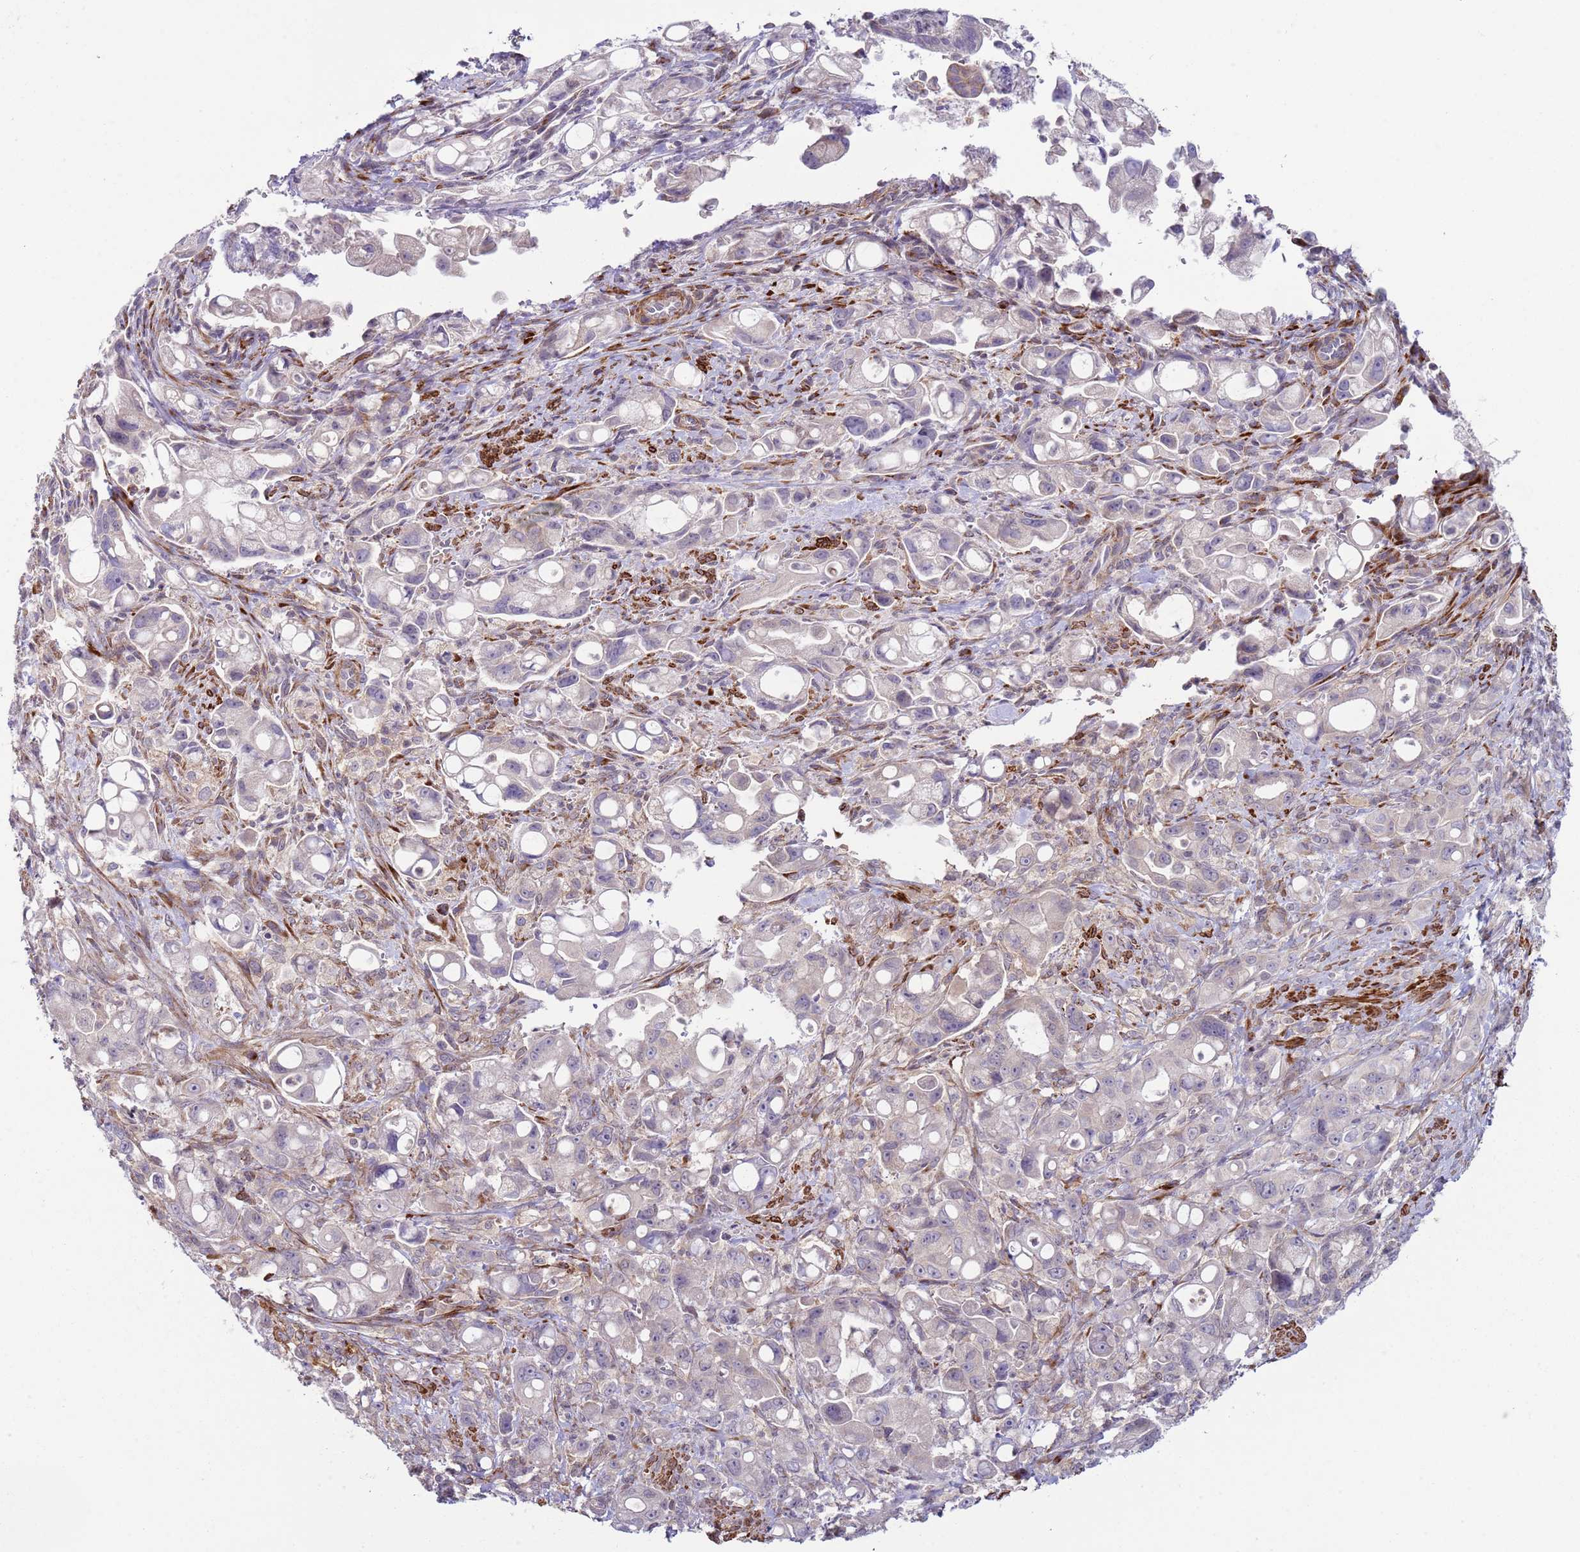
{"staining": {"intensity": "negative", "quantity": "none", "location": "none"}, "tissue": "pancreatic cancer", "cell_type": "Tumor cells", "image_type": "cancer", "snomed": [{"axis": "morphology", "description": "Adenocarcinoma, NOS"}, {"axis": "topography", "description": "Pancreas"}], "caption": "An immunohistochemistry (IHC) micrograph of pancreatic cancer (adenocarcinoma) is shown. There is no staining in tumor cells of pancreatic cancer (adenocarcinoma).", "gene": "SNAPC4", "patient": {"sex": "male", "age": 68}}